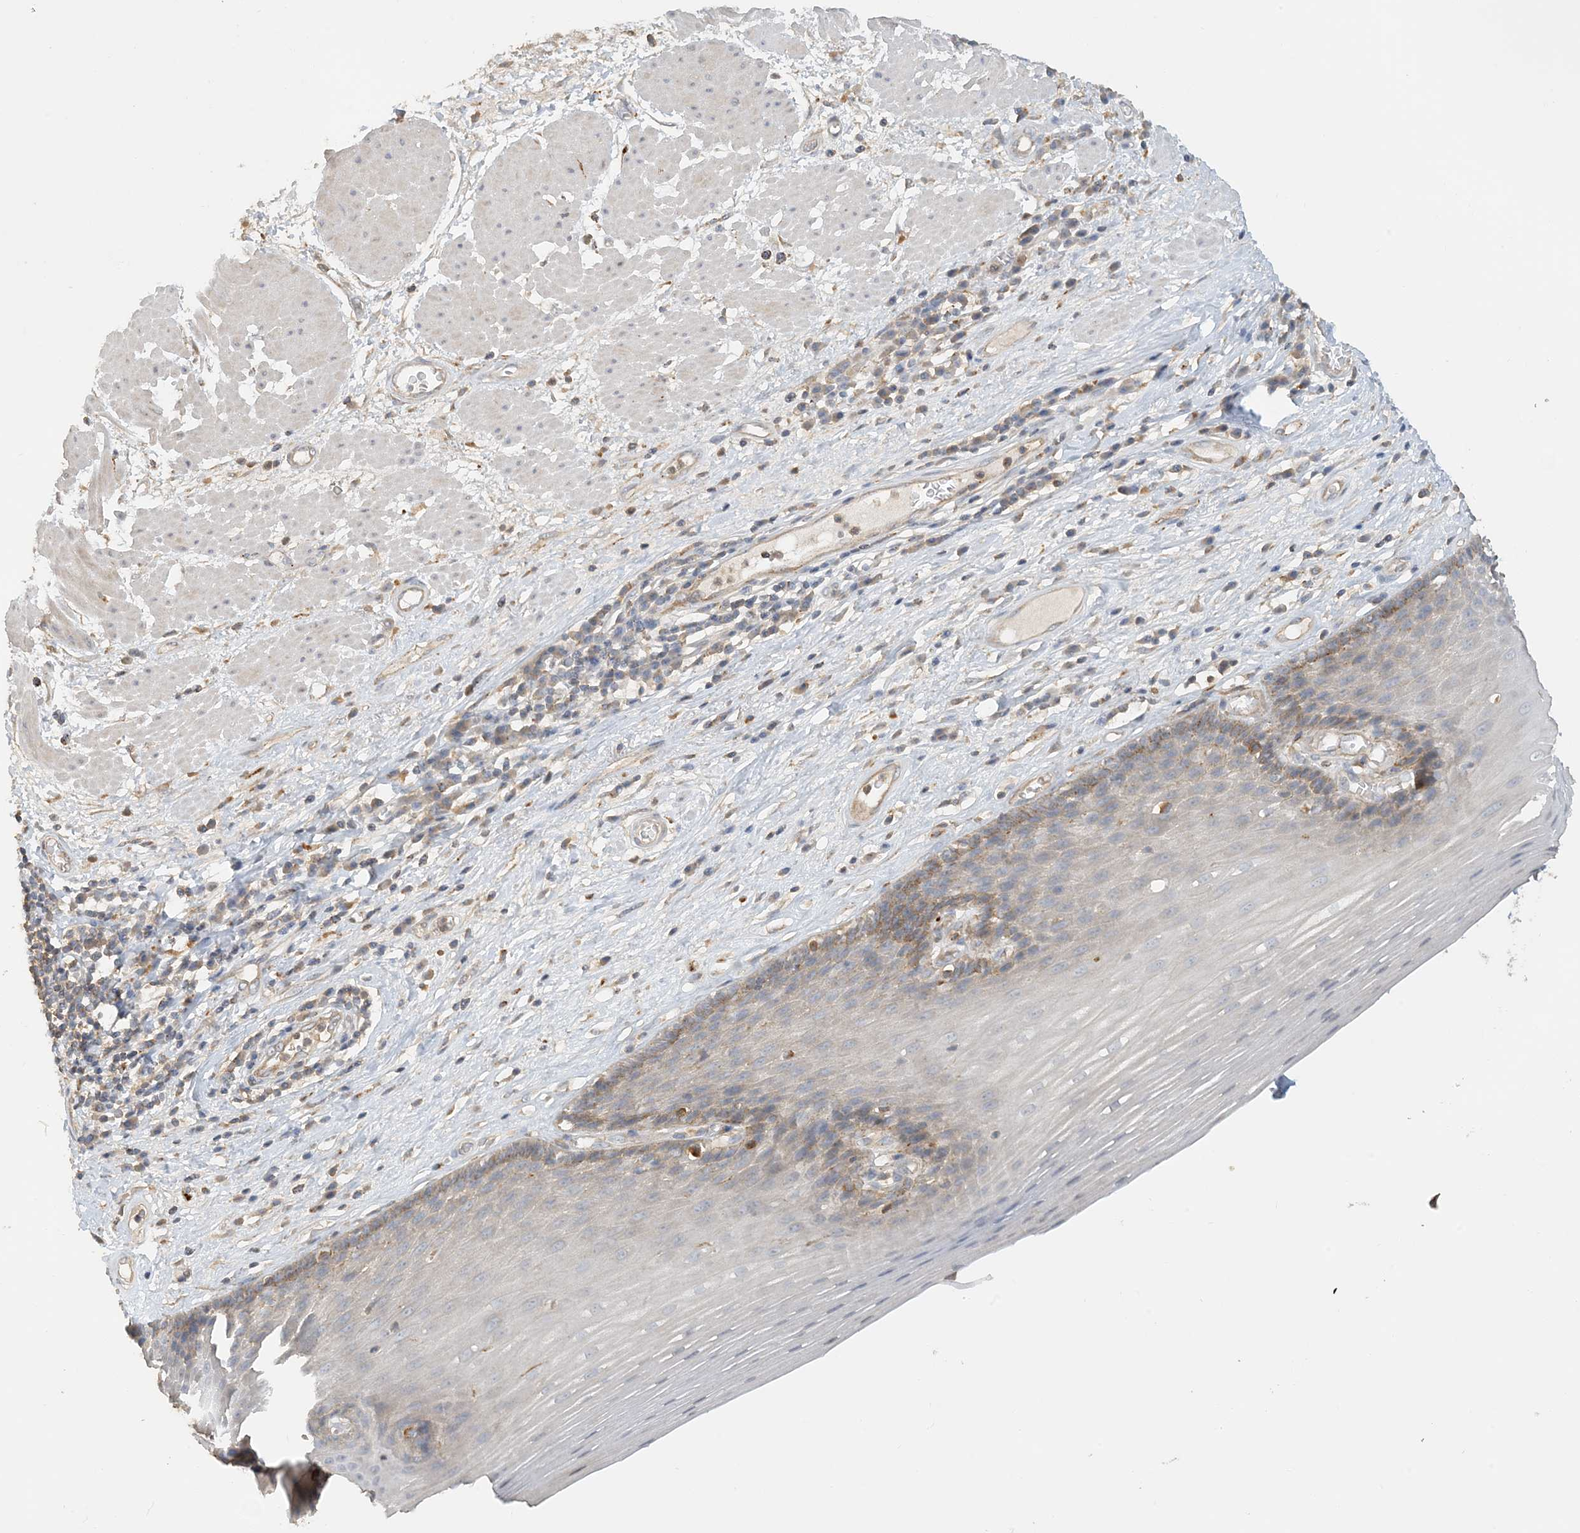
{"staining": {"intensity": "moderate", "quantity": "25%-75%", "location": "cytoplasmic/membranous"}, "tissue": "esophagus", "cell_type": "Squamous epithelial cells", "image_type": "normal", "snomed": [{"axis": "morphology", "description": "Normal tissue, NOS"}, {"axis": "topography", "description": "Esophagus"}], "caption": "Immunohistochemistry of unremarkable human esophagus displays medium levels of moderate cytoplasmic/membranous expression in about 25%-75% of squamous epithelial cells.", "gene": "SPPL2A", "patient": {"sex": "male", "age": 62}}